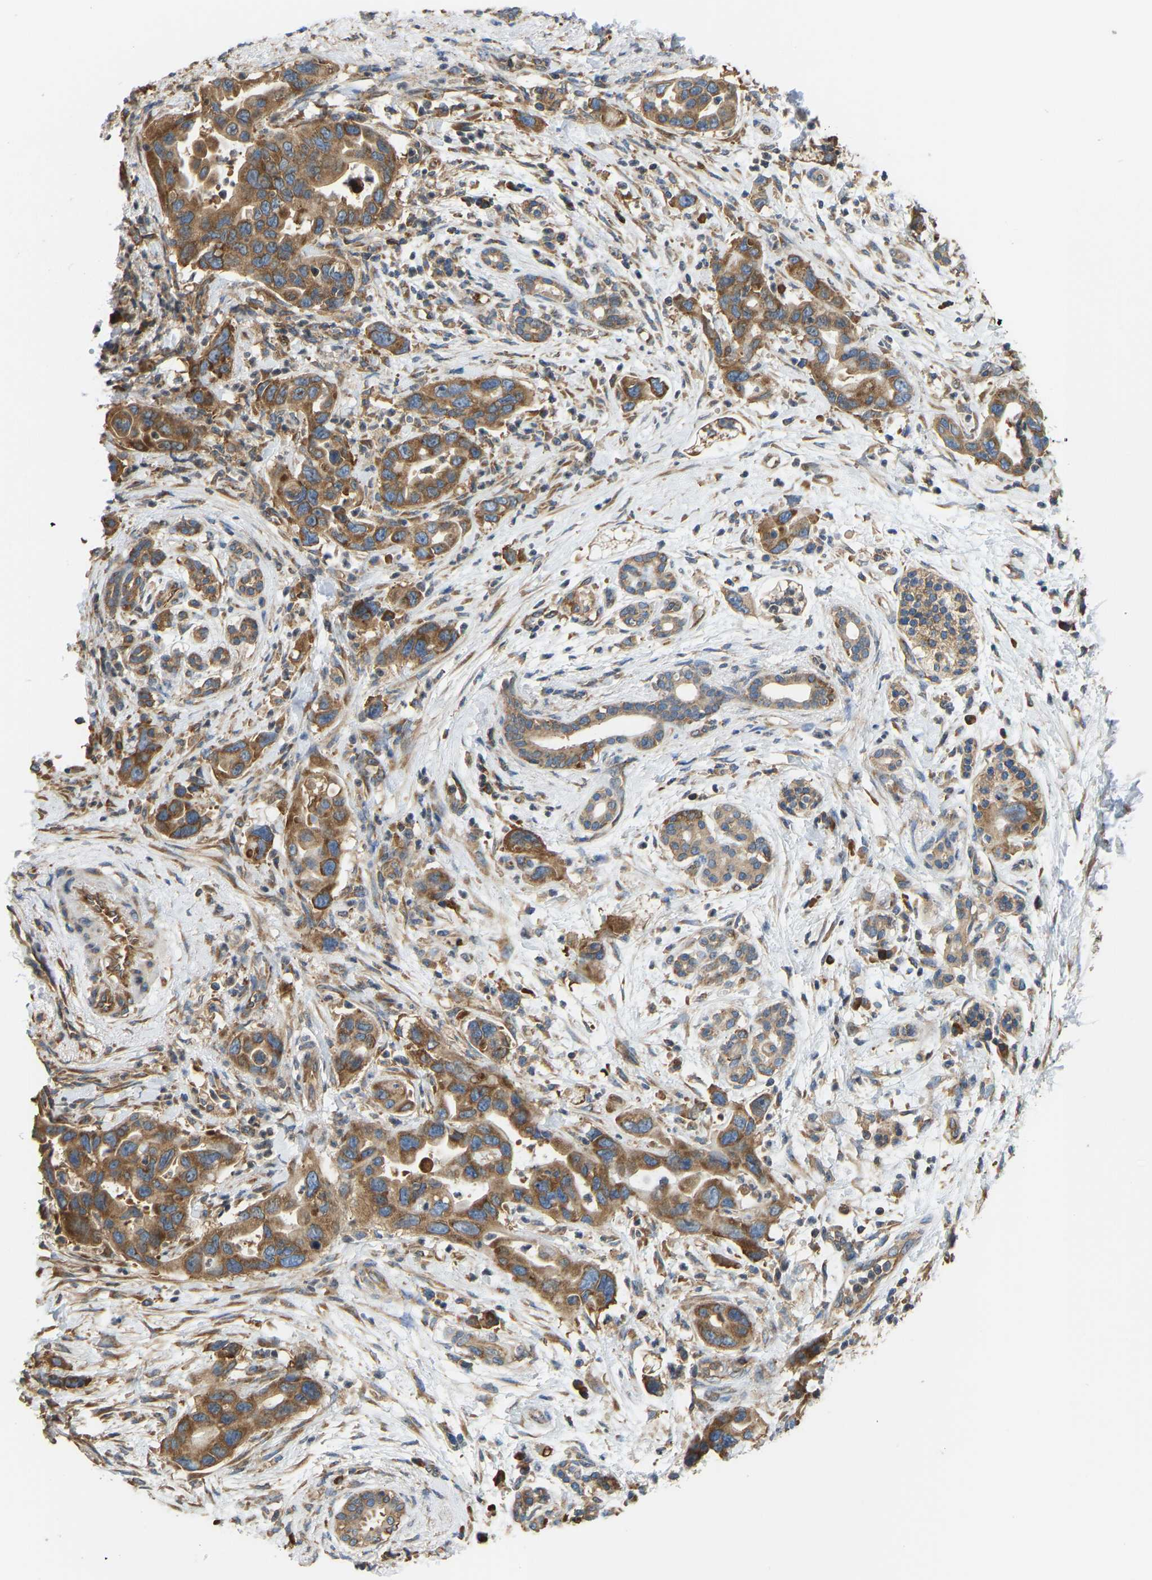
{"staining": {"intensity": "moderate", "quantity": ">75%", "location": "cytoplasmic/membranous"}, "tissue": "pancreatic cancer", "cell_type": "Tumor cells", "image_type": "cancer", "snomed": [{"axis": "morphology", "description": "Normal tissue, NOS"}, {"axis": "morphology", "description": "Adenocarcinoma, NOS"}, {"axis": "topography", "description": "Pancreas"}], "caption": "Immunohistochemical staining of human pancreatic adenocarcinoma displays medium levels of moderate cytoplasmic/membranous positivity in approximately >75% of tumor cells.", "gene": "RPS6KB2", "patient": {"sex": "female", "age": 71}}